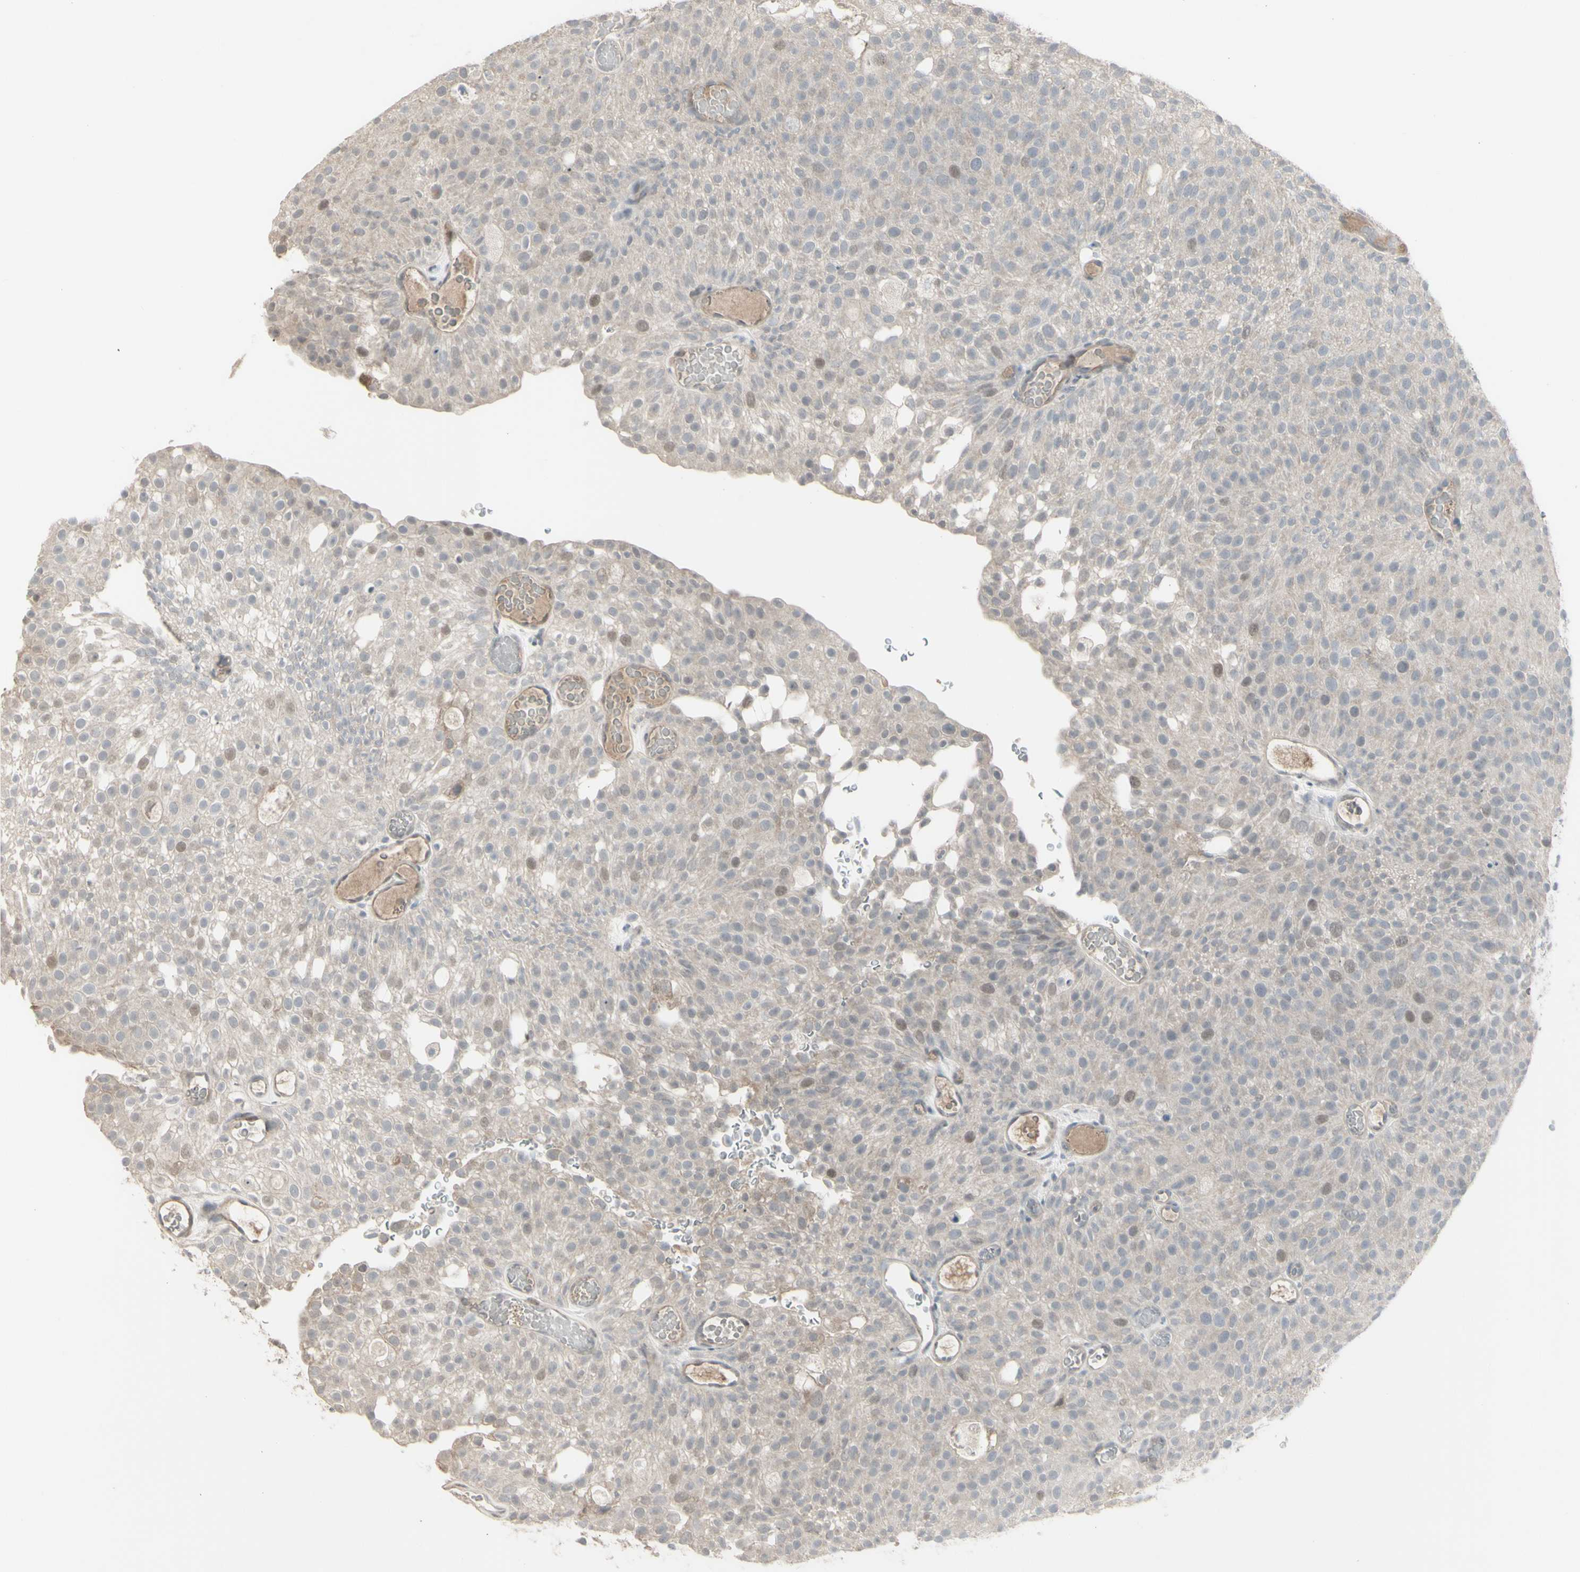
{"staining": {"intensity": "weak", "quantity": "25%-75%", "location": "cytoplasmic/membranous"}, "tissue": "urothelial cancer", "cell_type": "Tumor cells", "image_type": "cancer", "snomed": [{"axis": "morphology", "description": "Urothelial carcinoma, Low grade"}, {"axis": "topography", "description": "Urinary bladder"}], "caption": "Tumor cells show weak cytoplasmic/membranous positivity in approximately 25%-75% of cells in urothelial carcinoma (low-grade).", "gene": "PIAS4", "patient": {"sex": "male", "age": 78}}